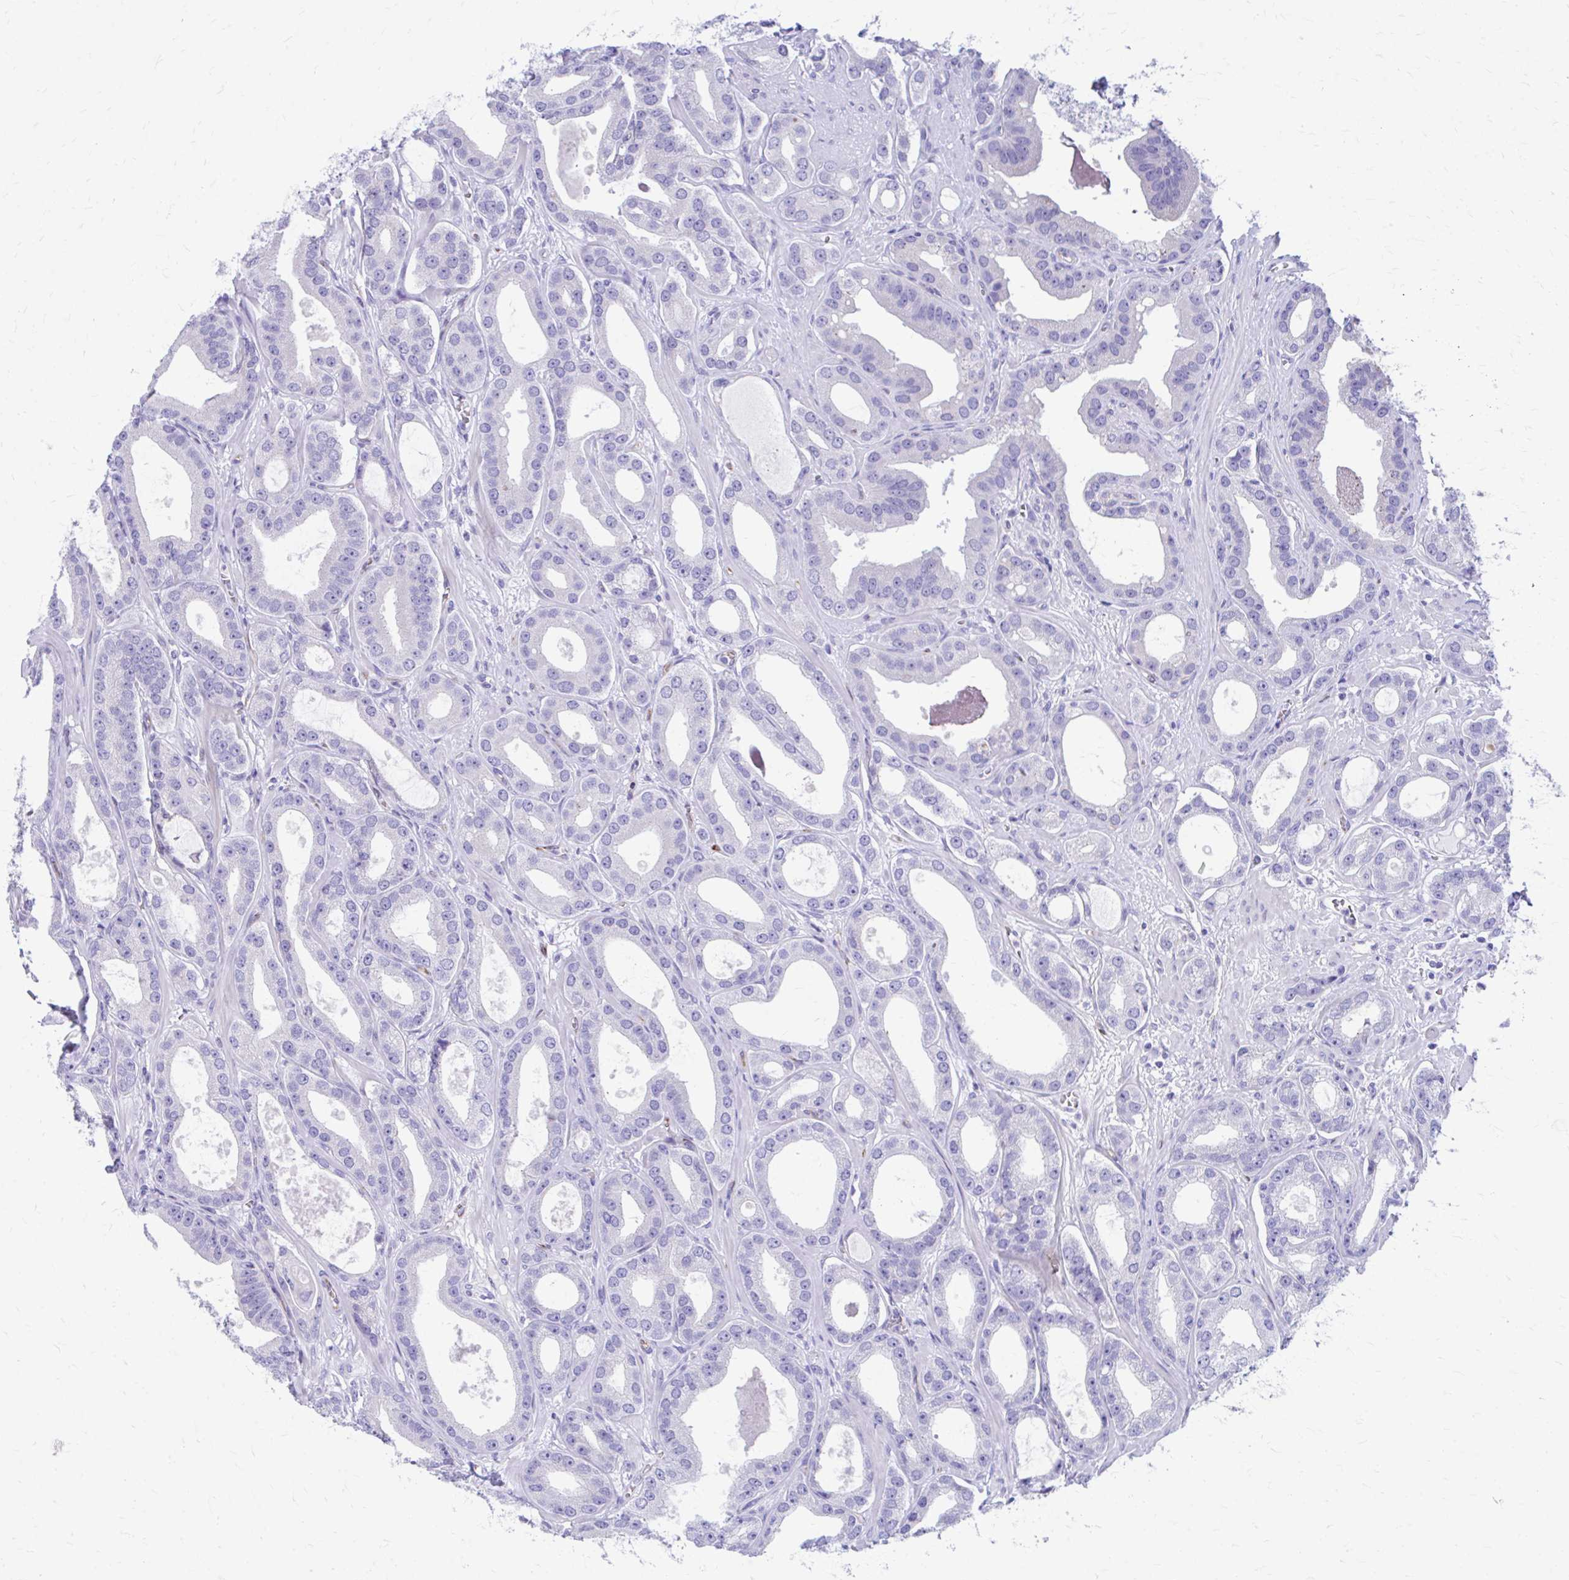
{"staining": {"intensity": "negative", "quantity": "none", "location": "none"}, "tissue": "prostate cancer", "cell_type": "Tumor cells", "image_type": "cancer", "snomed": [{"axis": "morphology", "description": "Adenocarcinoma, High grade"}, {"axis": "topography", "description": "Prostate"}], "caption": "Tumor cells are negative for brown protein staining in high-grade adenocarcinoma (prostate).", "gene": "KRIT1", "patient": {"sex": "male", "age": 65}}